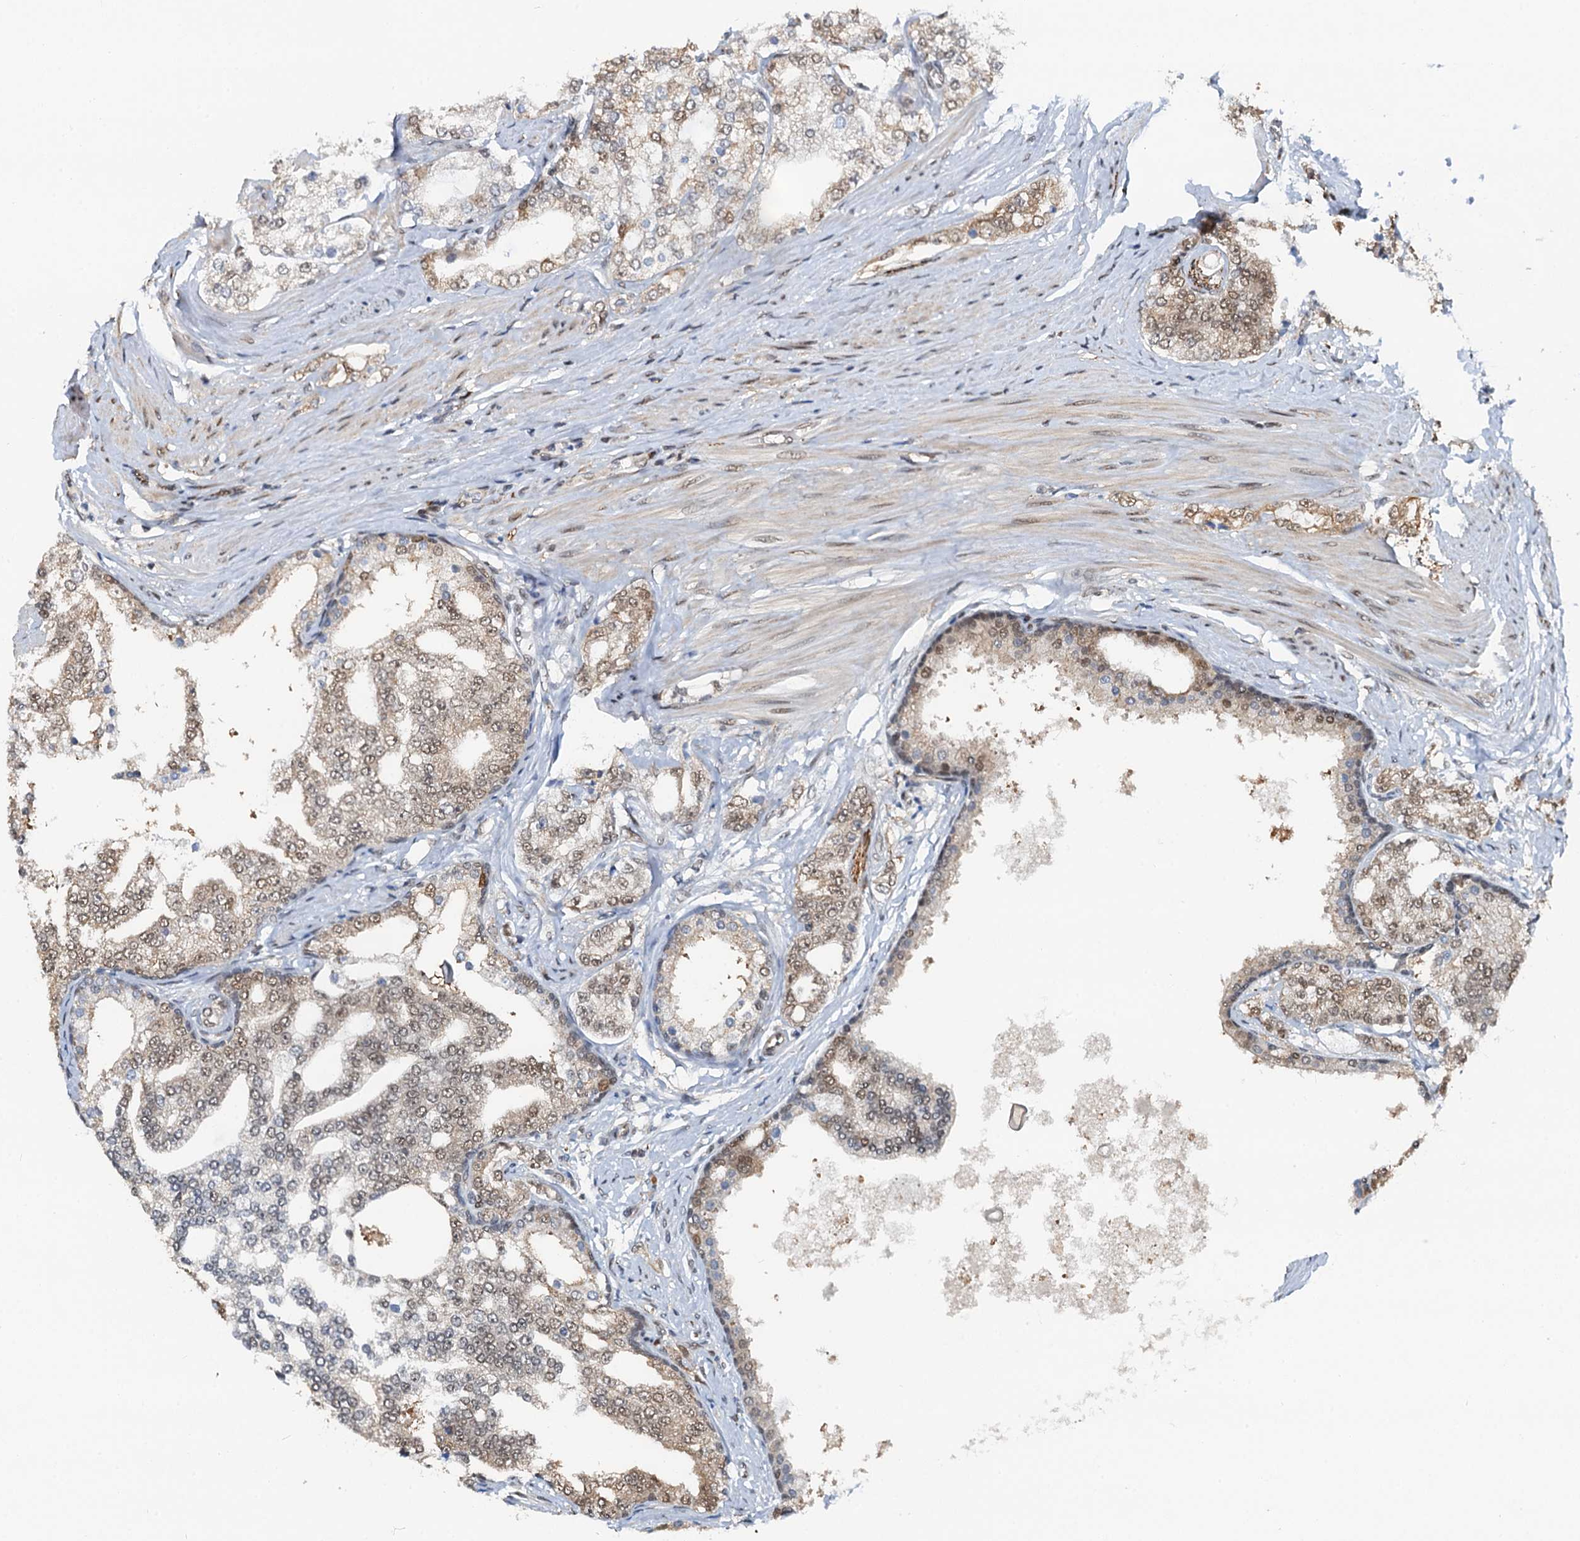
{"staining": {"intensity": "weak", "quantity": "25%-75%", "location": "cytoplasmic/membranous,nuclear"}, "tissue": "prostate cancer", "cell_type": "Tumor cells", "image_type": "cancer", "snomed": [{"axis": "morphology", "description": "Adenocarcinoma, High grade"}, {"axis": "topography", "description": "Prostate"}], "caption": "Approximately 25%-75% of tumor cells in prostate cancer (high-grade adenocarcinoma) demonstrate weak cytoplasmic/membranous and nuclear protein positivity as visualized by brown immunohistochemical staining.", "gene": "CFDP1", "patient": {"sex": "male", "age": 64}}